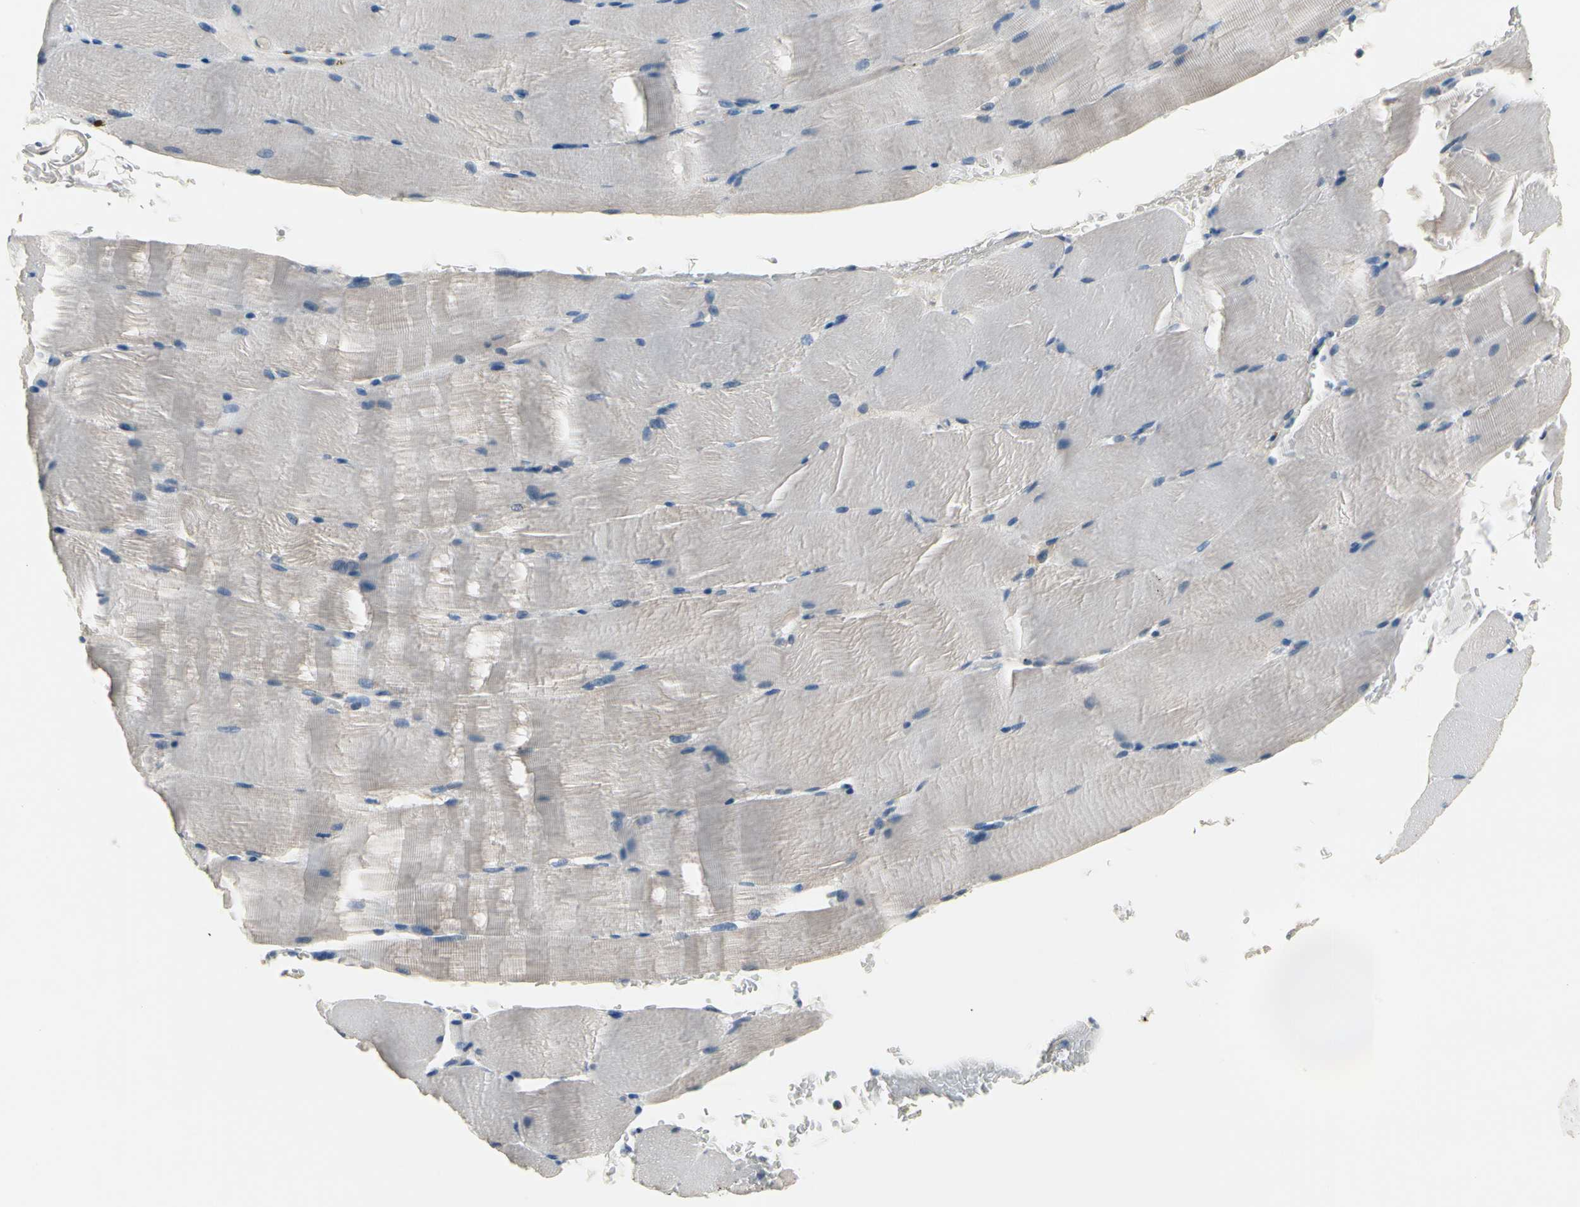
{"staining": {"intensity": "negative", "quantity": "none", "location": "none"}, "tissue": "skeletal muscle", "cell_type": "Myocytes", "image_type": "normal", "snomed": [{"axis": "morphology", "description": "Normal tissue, NOS"}, {"axis": "topography", "description": "Skeletal muscle"}, {"axis": "topography", "description": "Parathyroid gland"}], "caption": "IHC of unremarkable skeletal muscle reveals no positivity in myocytes. (Immunohistochemistry, brightfield microscopy, high magnification).", "gene": "SELENOK", "patient": {"sex": "female", "age": 37}}